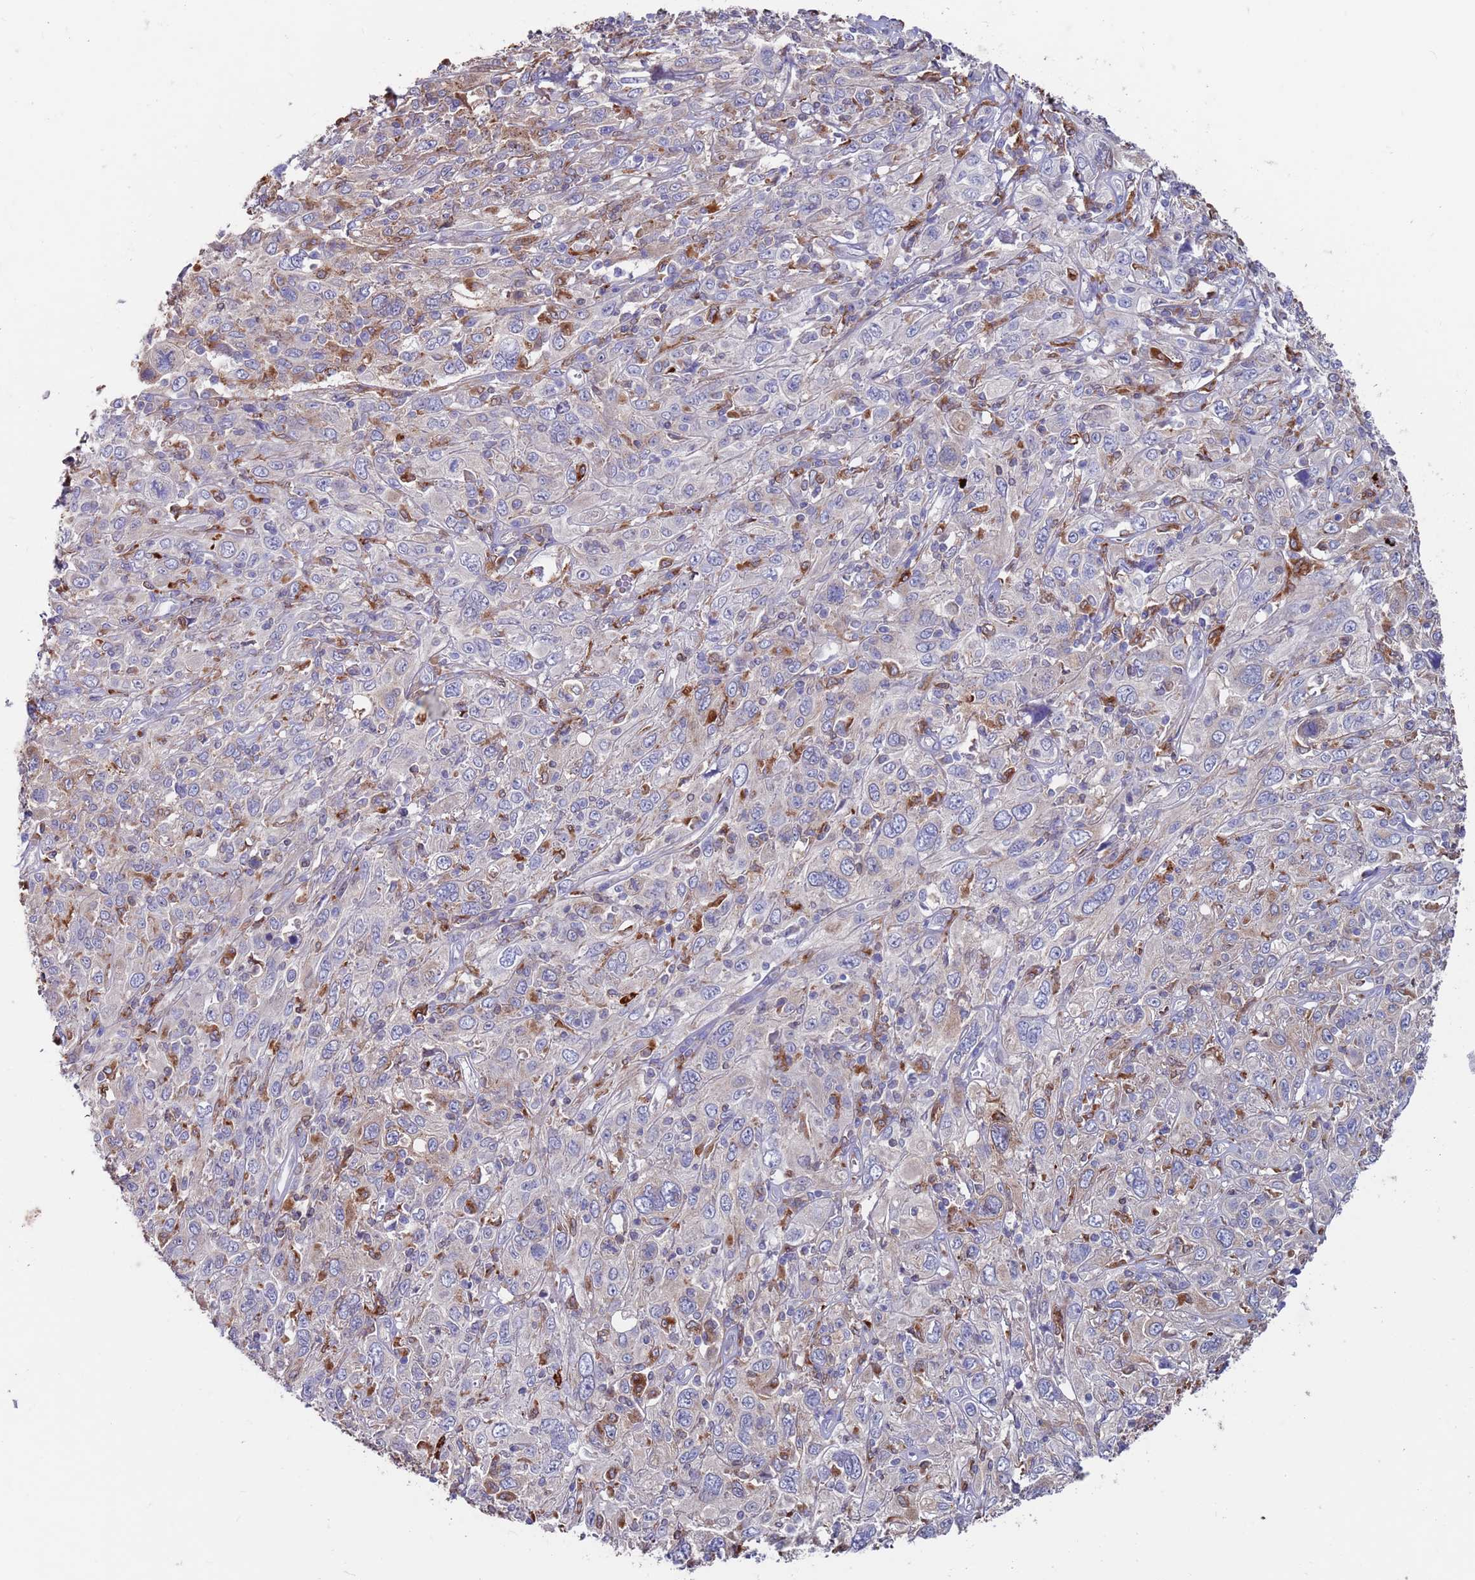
{"staining": {"intensity": "weak", "quantity": "<25%", "location": "cytoplasmic/membranous"}, "tissue": "cervical cancer", "cell_type": "Tumor cells", "image_type": "cancer", "snomed": [{"axis": "morphology", "description": "Squamous cell carcinoma, NOS"}, {"axis": "topography", "description": "Cervix"}], "caption": "Immunohistochemistry (IHC) of human cervical cancer (squamous cell carcinoma) displays no positivity in tumor cells. Brightfield microscopy of immunohistochemistry stained with DAB (brown) and hematoxylin (blue), captured at high magnification.", "gene": "GREB1L", "patient": {"sex": "female", "age": 46}}